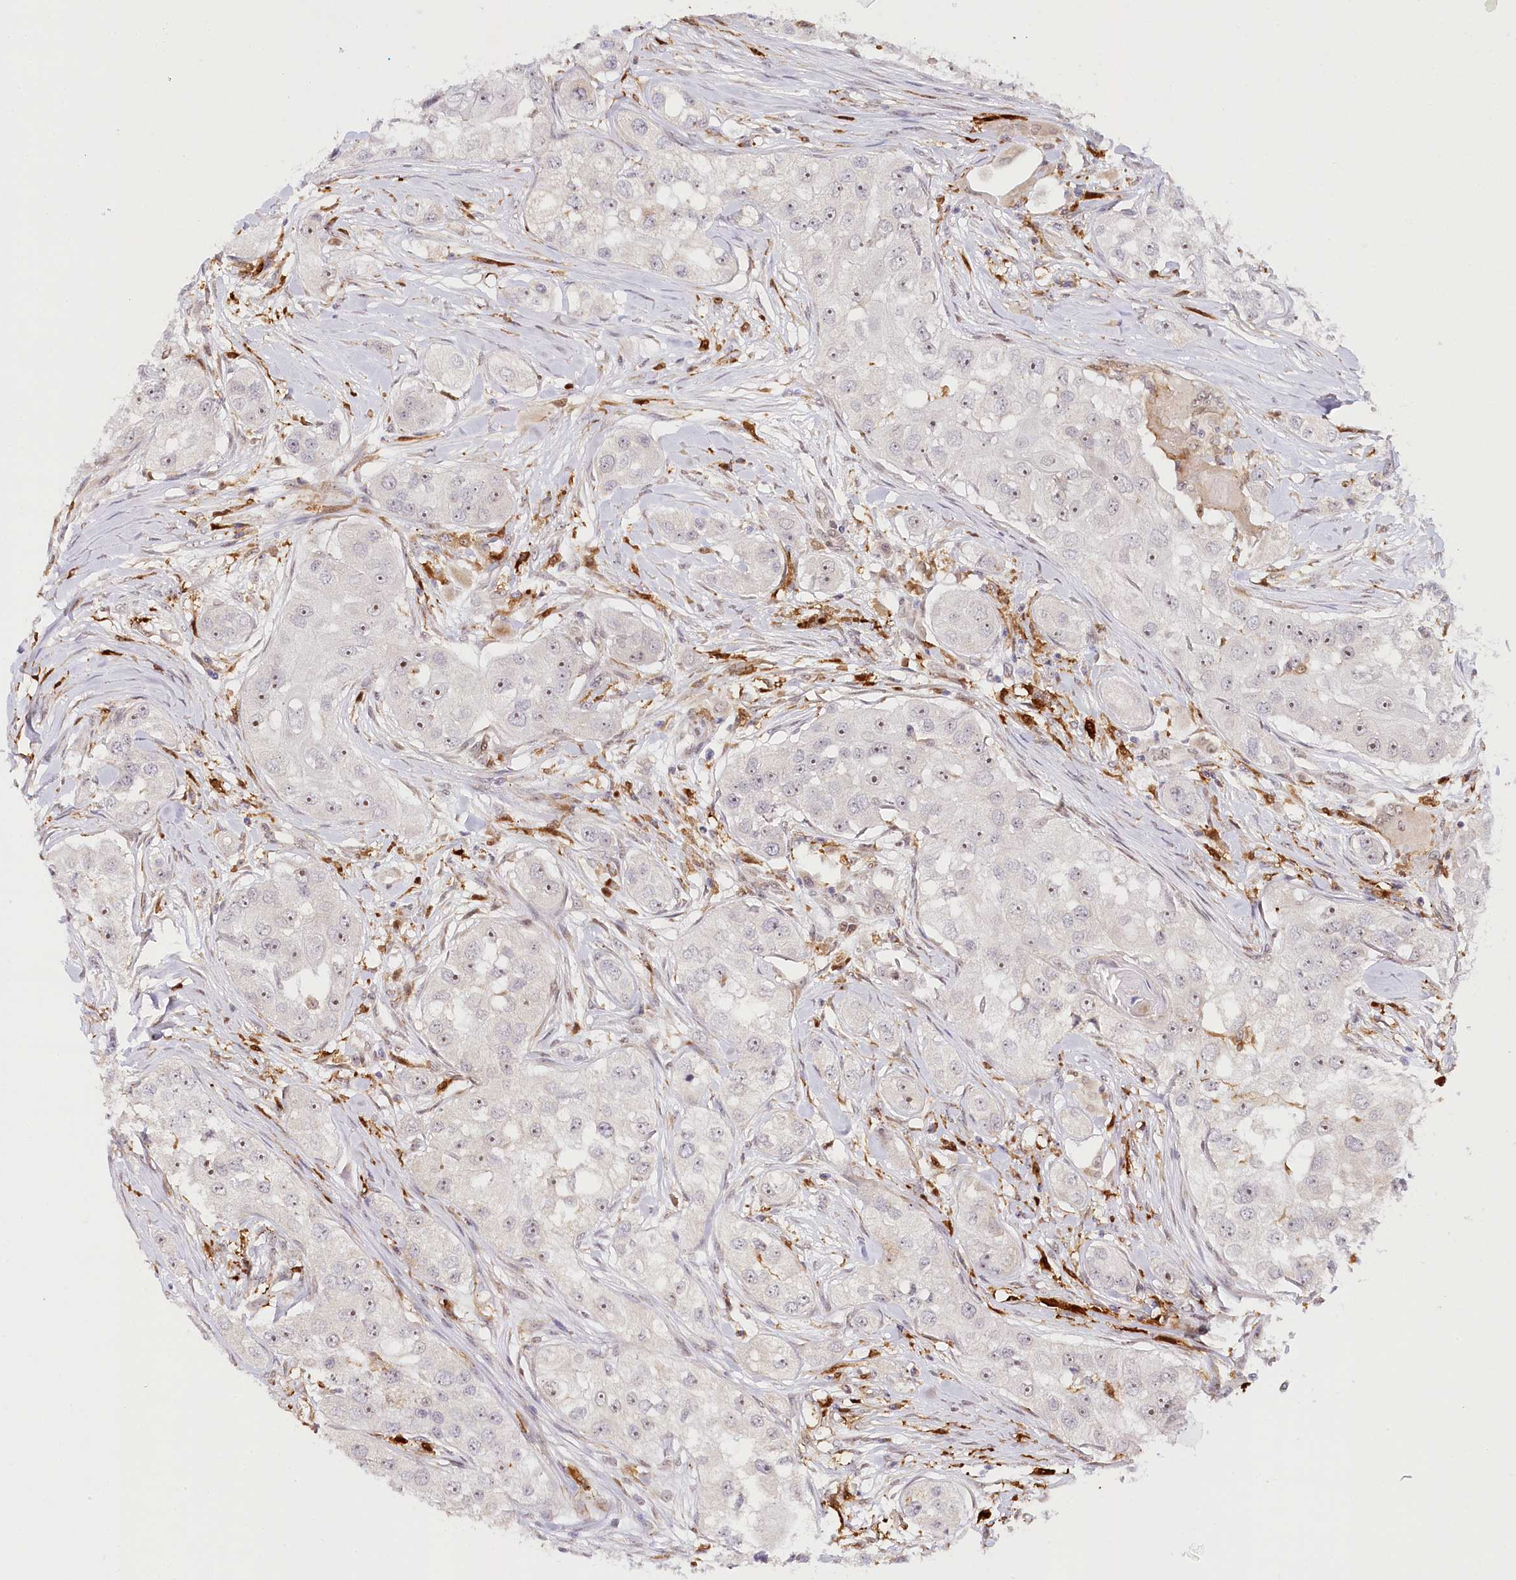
{"staining": {"intensity": "moderate", "quantity": "<25%", "location": "nuclear"}, "tissue": "head and neck cancer", "cell_type": "Tumor cells", "image_type": "cancer", "snomed": [{"axis": "morphology", "description": "Normal tissue, NOS"}, {"axis": "morphology", "description": "Squamous cell carcinoma, NOS"}, {"axis": "topography", "description": "Skeletal muscle"}, {"axis": "topography", "description": "Head-Neck"}], "caption": "Squamous cell carcinoma (head and neck) was stained to show a protein in brown. There is low levels of moderate nuclear expression in about <25% of tumor cells. (DAB (3,3'-diaminobenzidine) IHC with brightfield microscopy, high magnification).", "gene": "WDR36", "patient": {"sex": "male", "age": 51}}